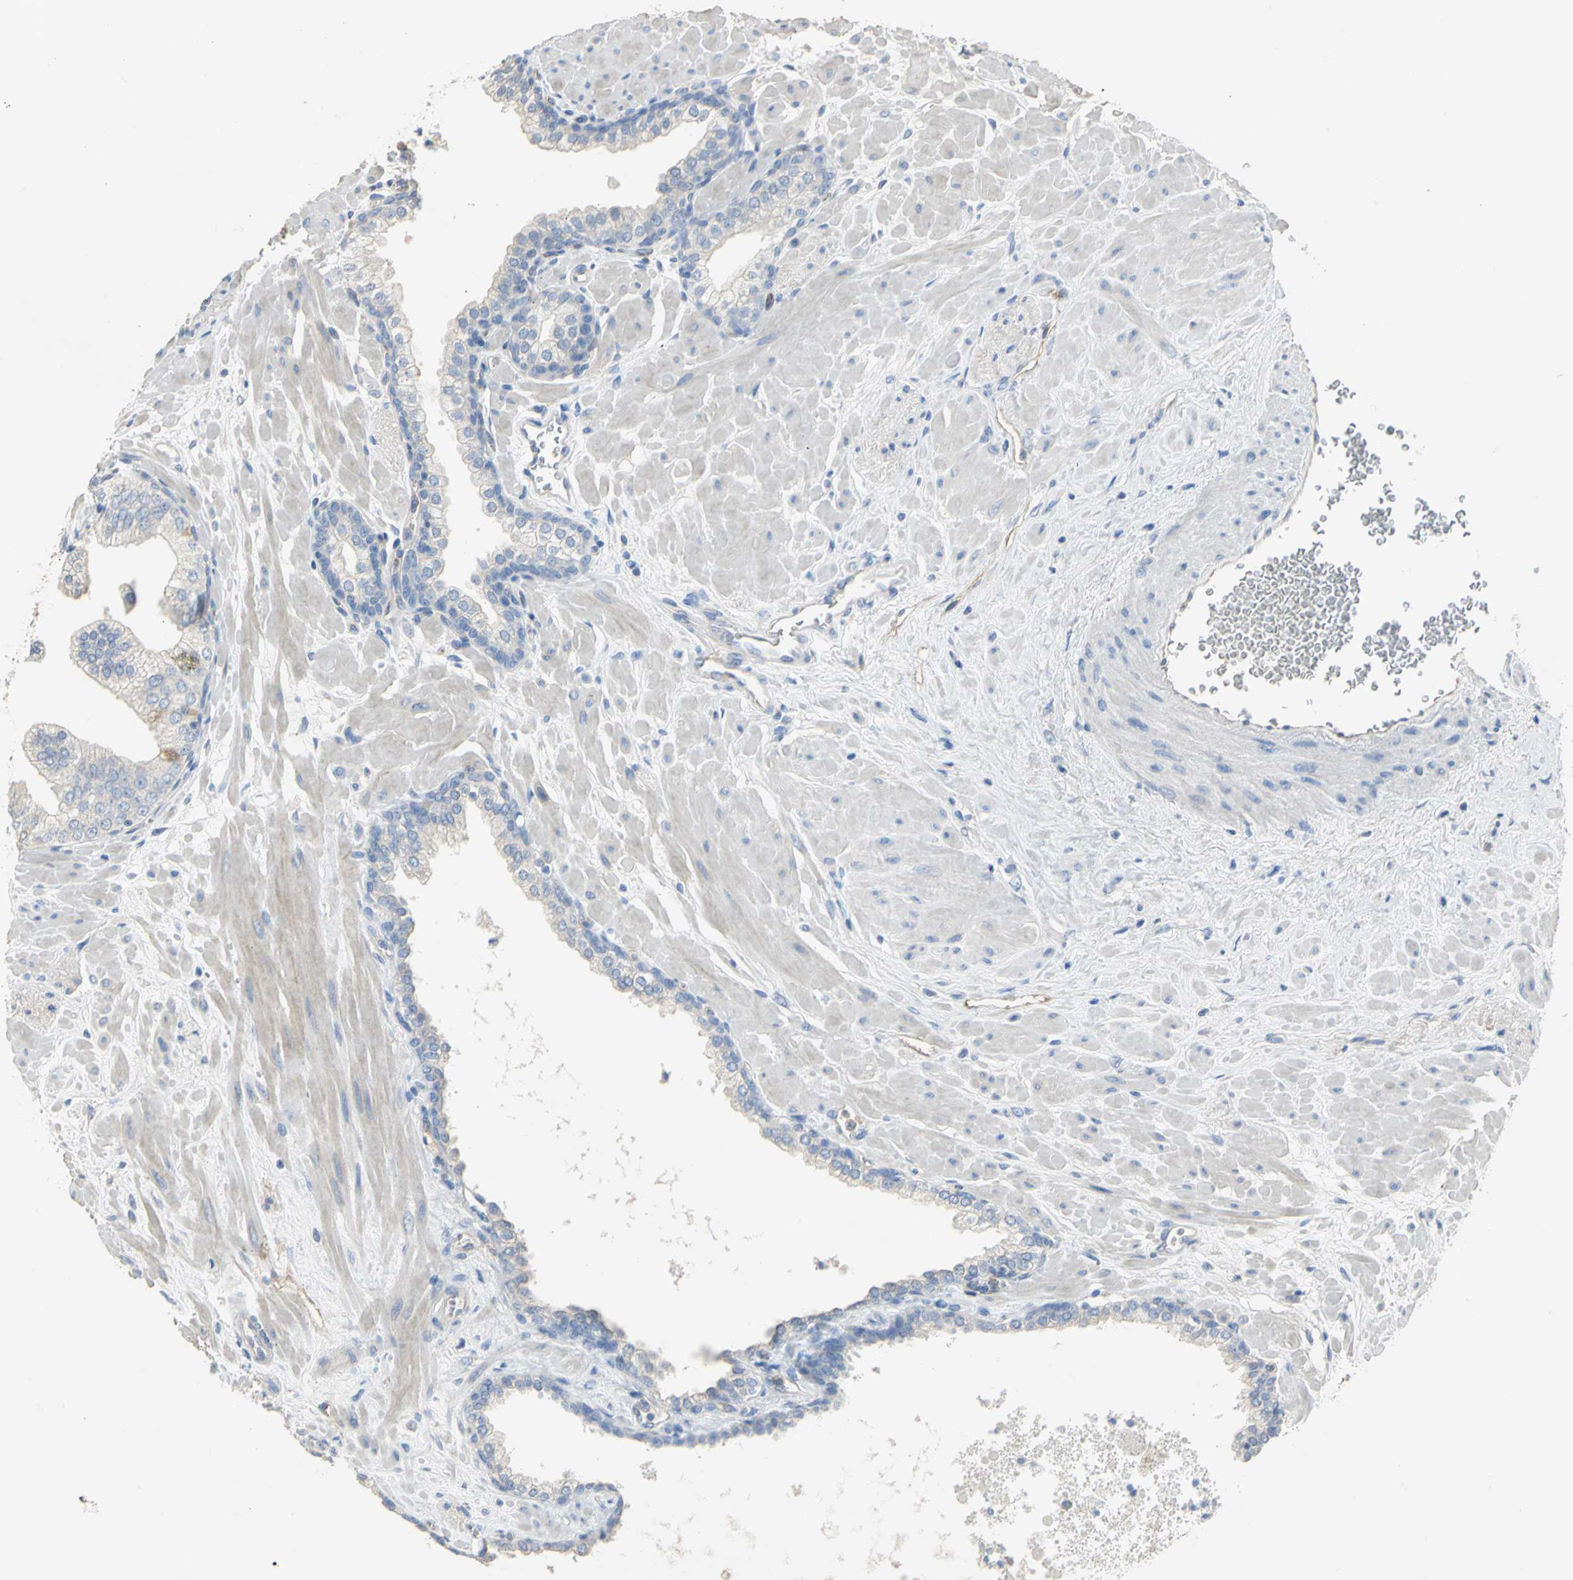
{"staining": {"intensity": "negative", "quantity": "none", "location": "none"}, "tissue": "prostate", "cell_type": "Glandular cells", "image_type": "normal", "snomed": [{"axis": "morphology", "description": "Normal tissue, NOS"}, {"axis": "topography", "description": "Prostate"}], "caption": "Prostate stained for a protein using IHC shows no expression glandular cells.", "gene": "DLGAP5", "patient": {"sex": "male", "age": 60}}